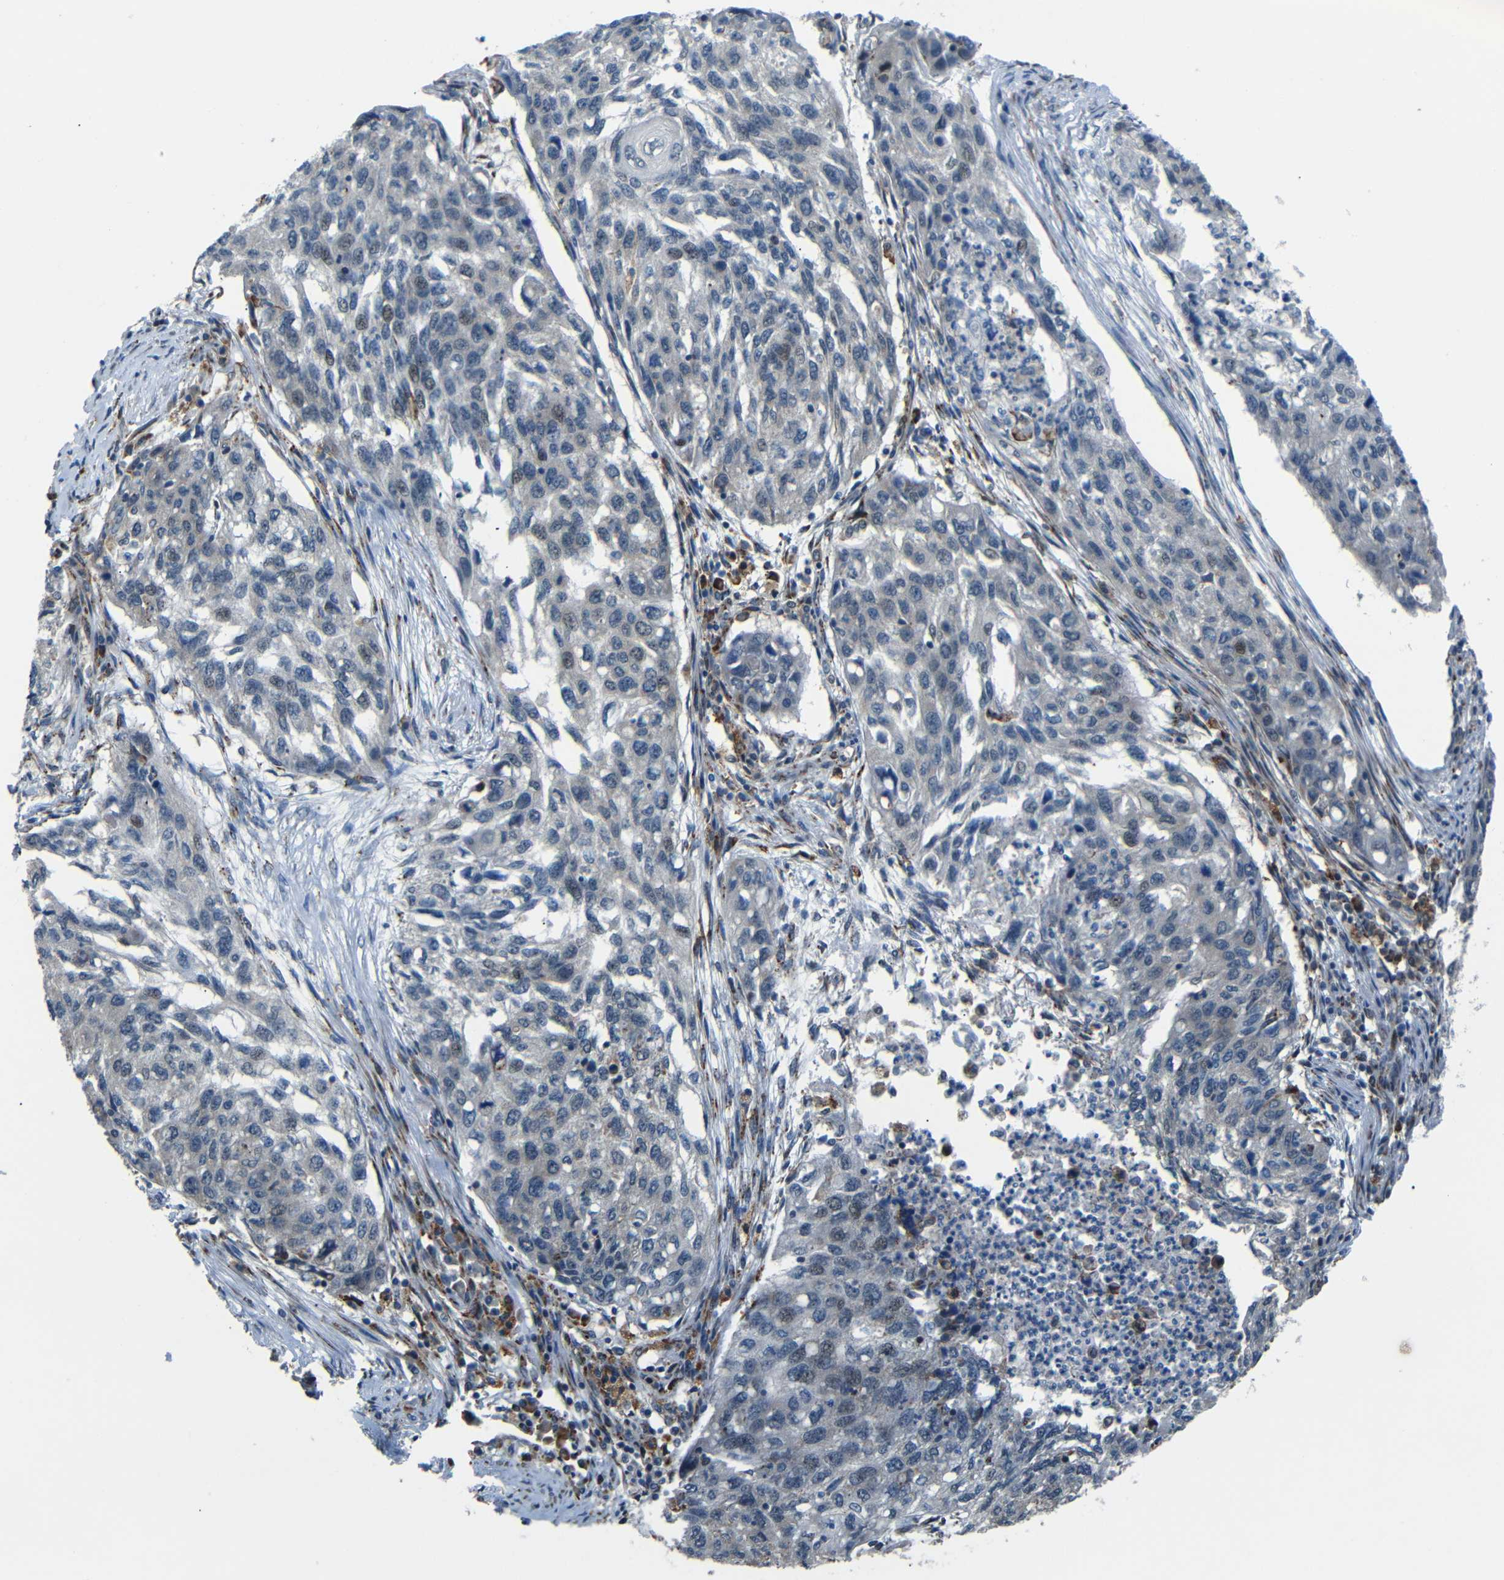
{"staining": {"intensity": "negative", "quantity": "none", "location": "none"}, "tissue": "lung cancer", "cell_type": "Tumor cells", "image_type": "cancer", "snomed": [{"axis": "morphology", "description": "Squamous cell carcinoma, NOS"}, {"axis": "topography", "description": "Lung"}], "caption": "Tumor cells show no significant protein staining in squamous cell carcinoma (lung).", "gene": "SYDE1", "patient": {"sex": "female", "age": 63}}